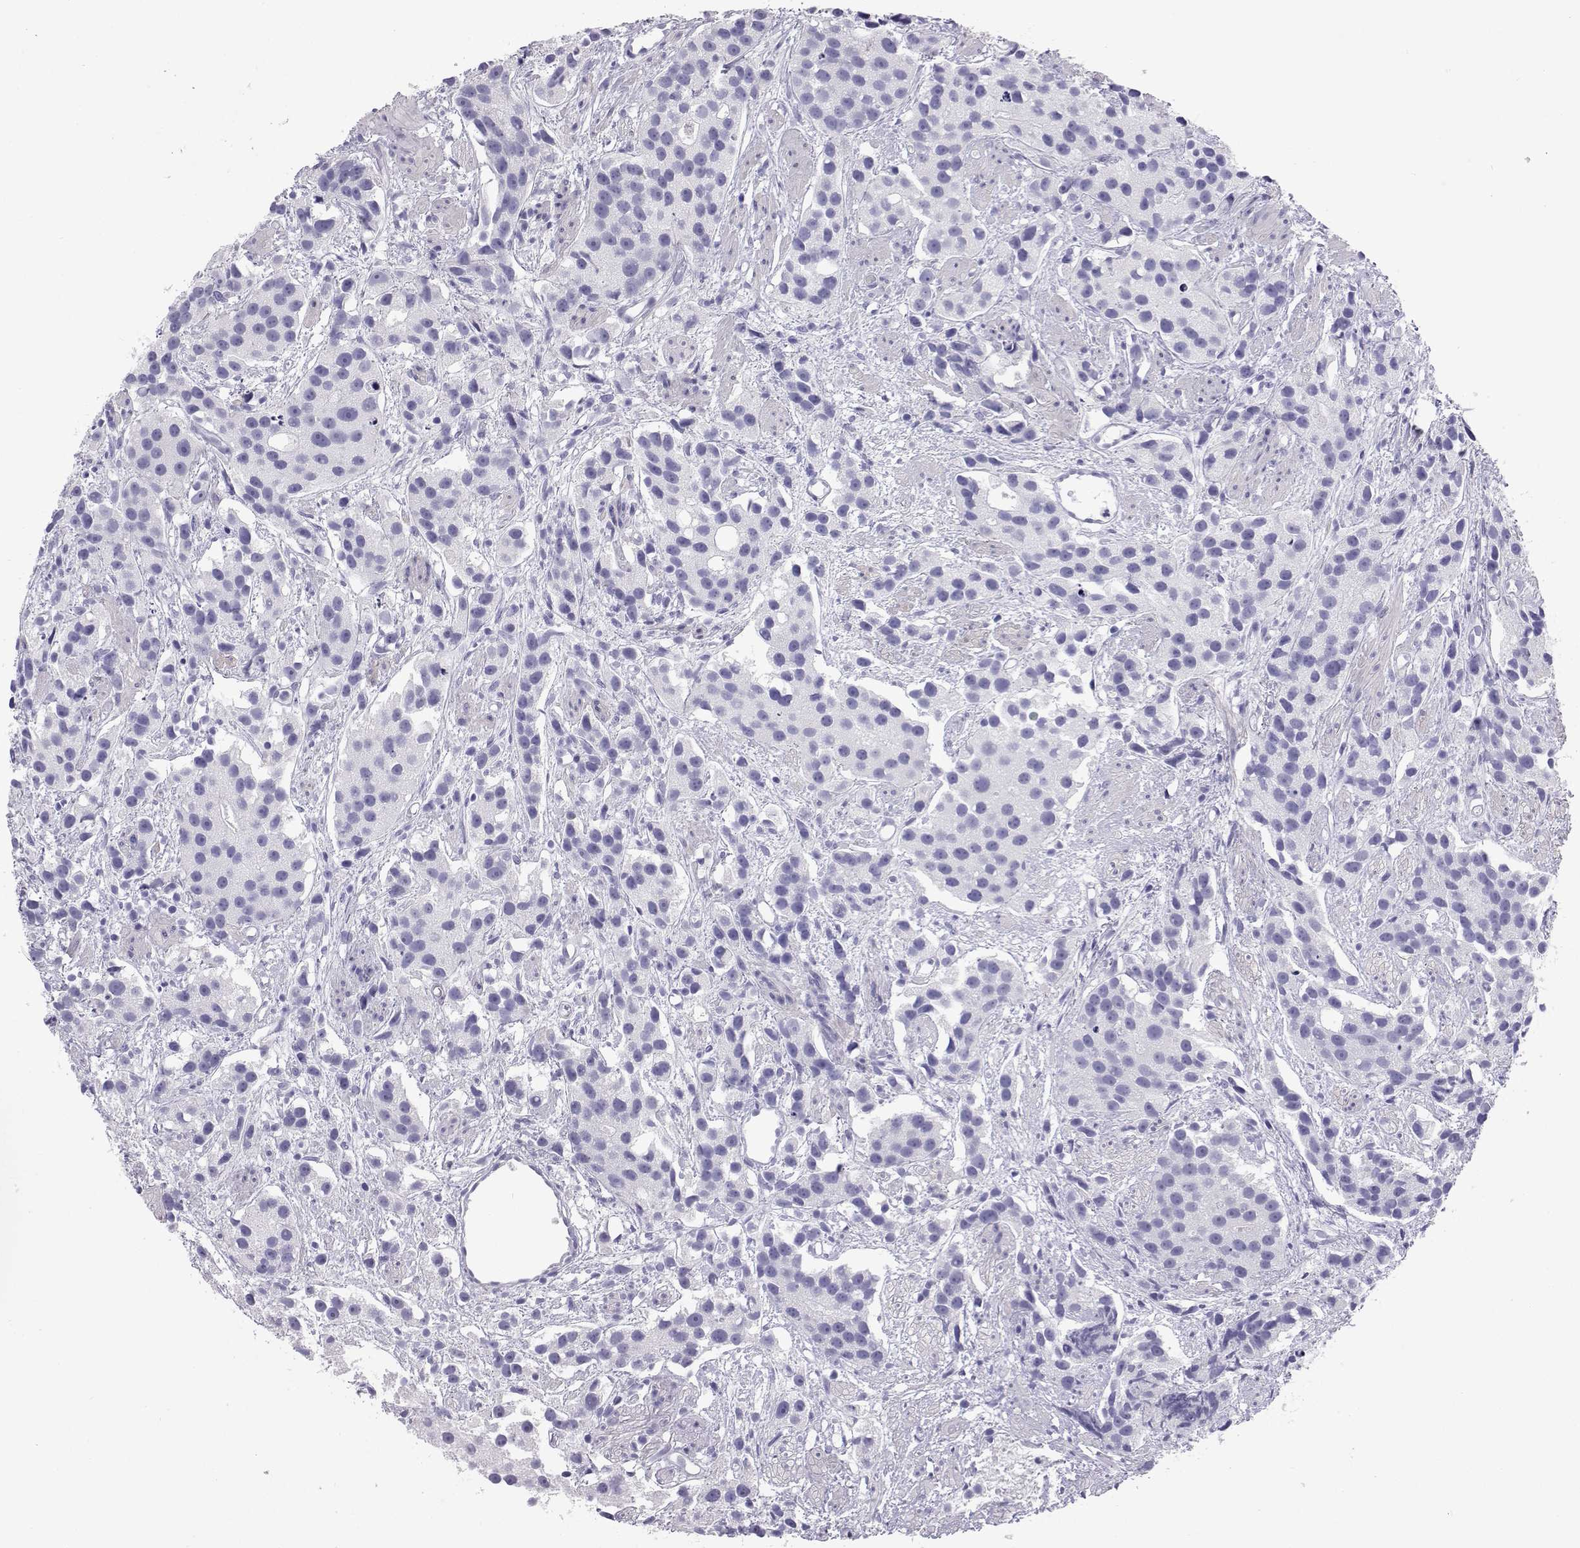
{"staining": {"intensity": "negative", "quantity": "none", "location": "none"}, "tissue": "prostate cancer", "cell_type": "Tumor cells", "image_type": "cancer", "snomed": [{"axis": "morphology", "description": "Adenocarcinoma, High grade"}, {"axis": "topography", "description": "Prostate"}], "caption": "The image exhibits no staining of tumor cells in high-grade adenocarcinoma (prostate). (DAB (3,3'-diaminobenzidine) immunohistochemistry visualized using brightfield microscopy, high magnification).", "gene": "PLIN4", "patient": {"sex": "male", "age": 68}}